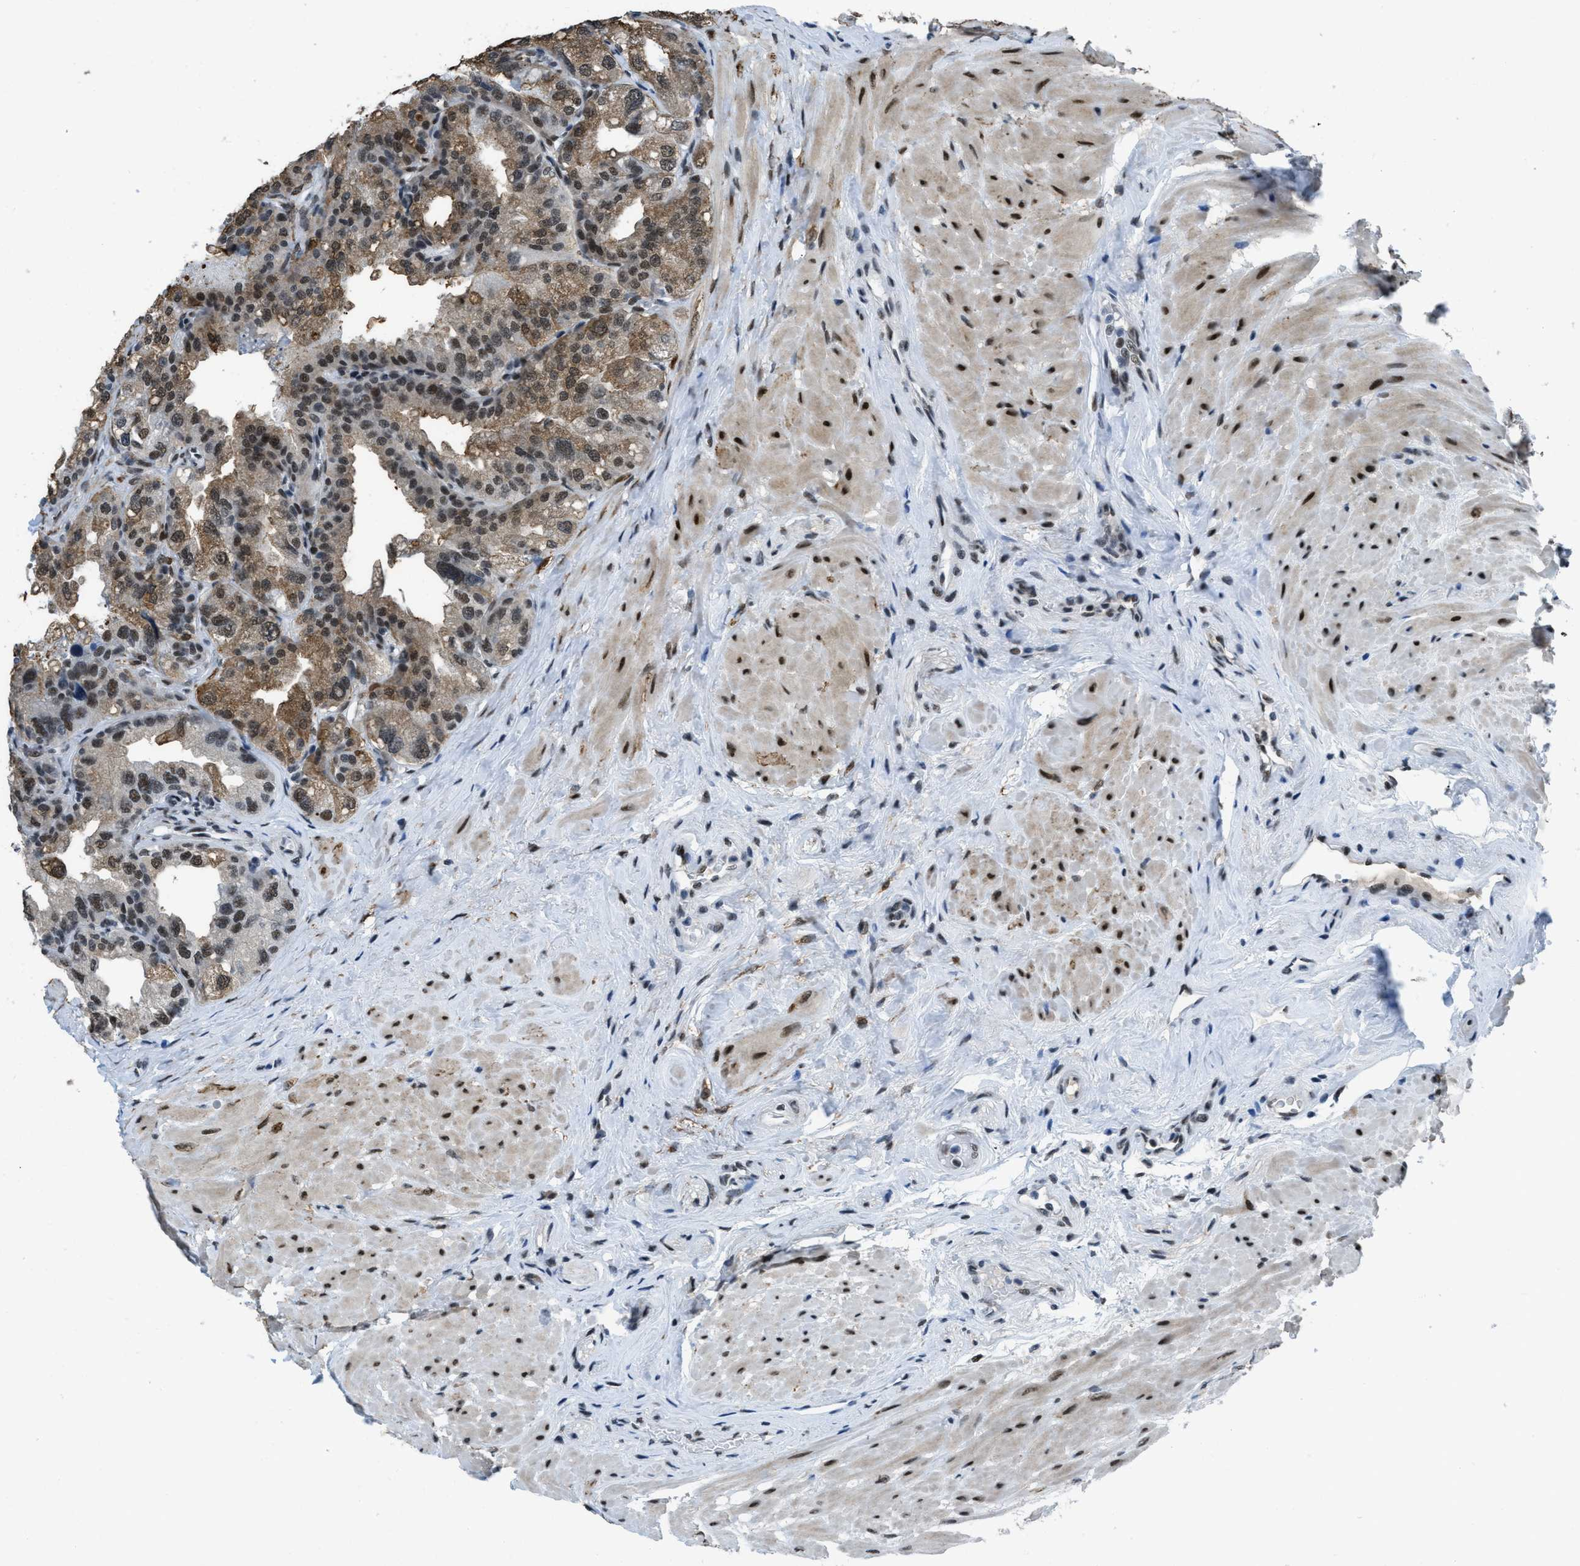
{"staining": {"intensity": "moderate", "quantity": ">75%", "location": "cytoplasmic/membranous,nuclear"}, "tissue": "seminal vesicle", "cell_type": "Glandular cells", "image_type": "normal", "snomed": [{"axis": "morphology", "description": "Normal tissue, NOS"}, {"axis": "topography", "description": "Seminal veicle"}], "caption": "DAB (3,3'-diaminobenzidine) immunohistochemical staining of normal seminal vesicle demonstrates moderate cytoplasmic/membranous,nuclear protein positivity in approximately >75% of glandular cells.", "gene": "GATAD2B", "patient": {"sex": "male", "age": 68}}